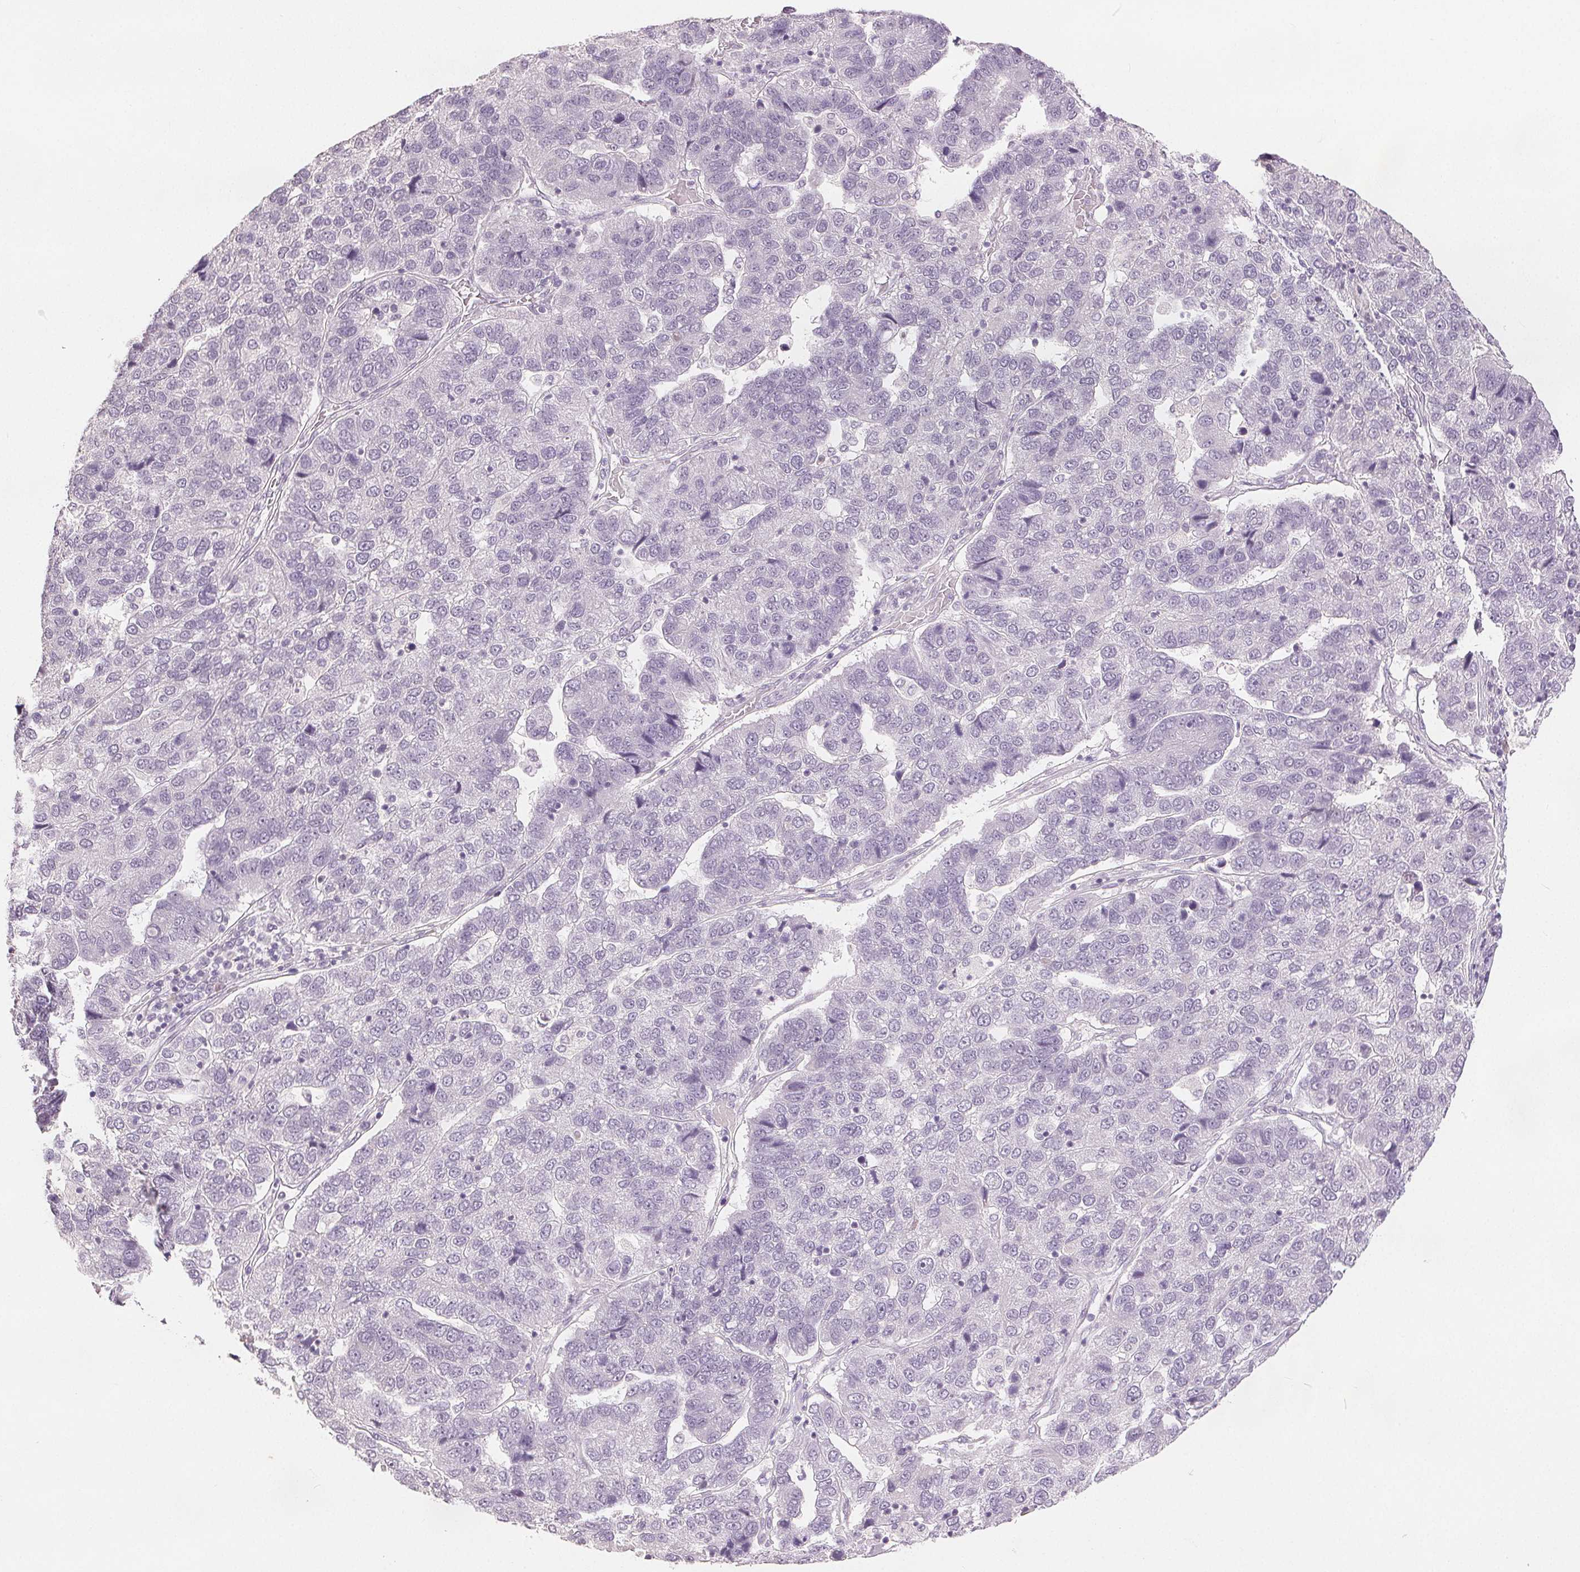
{"staining": {"intensity": "negative", "quantity": "none", "location": "none"}, "tissue": "pancreatic cancer", "cell_type": "Tumor cells", "image_type": "cancer", "snomed": [{"axis": "morphology", "description": "Adenocarcinoma, NOS"}, {"axis": "topography", "description": "Pancreas"}], "caption": "Tumor cells are negative for protein expression in human pancreatic cancer.", "gene": "SLC27A5", "patient": {"sex": "female", "age": 61}}